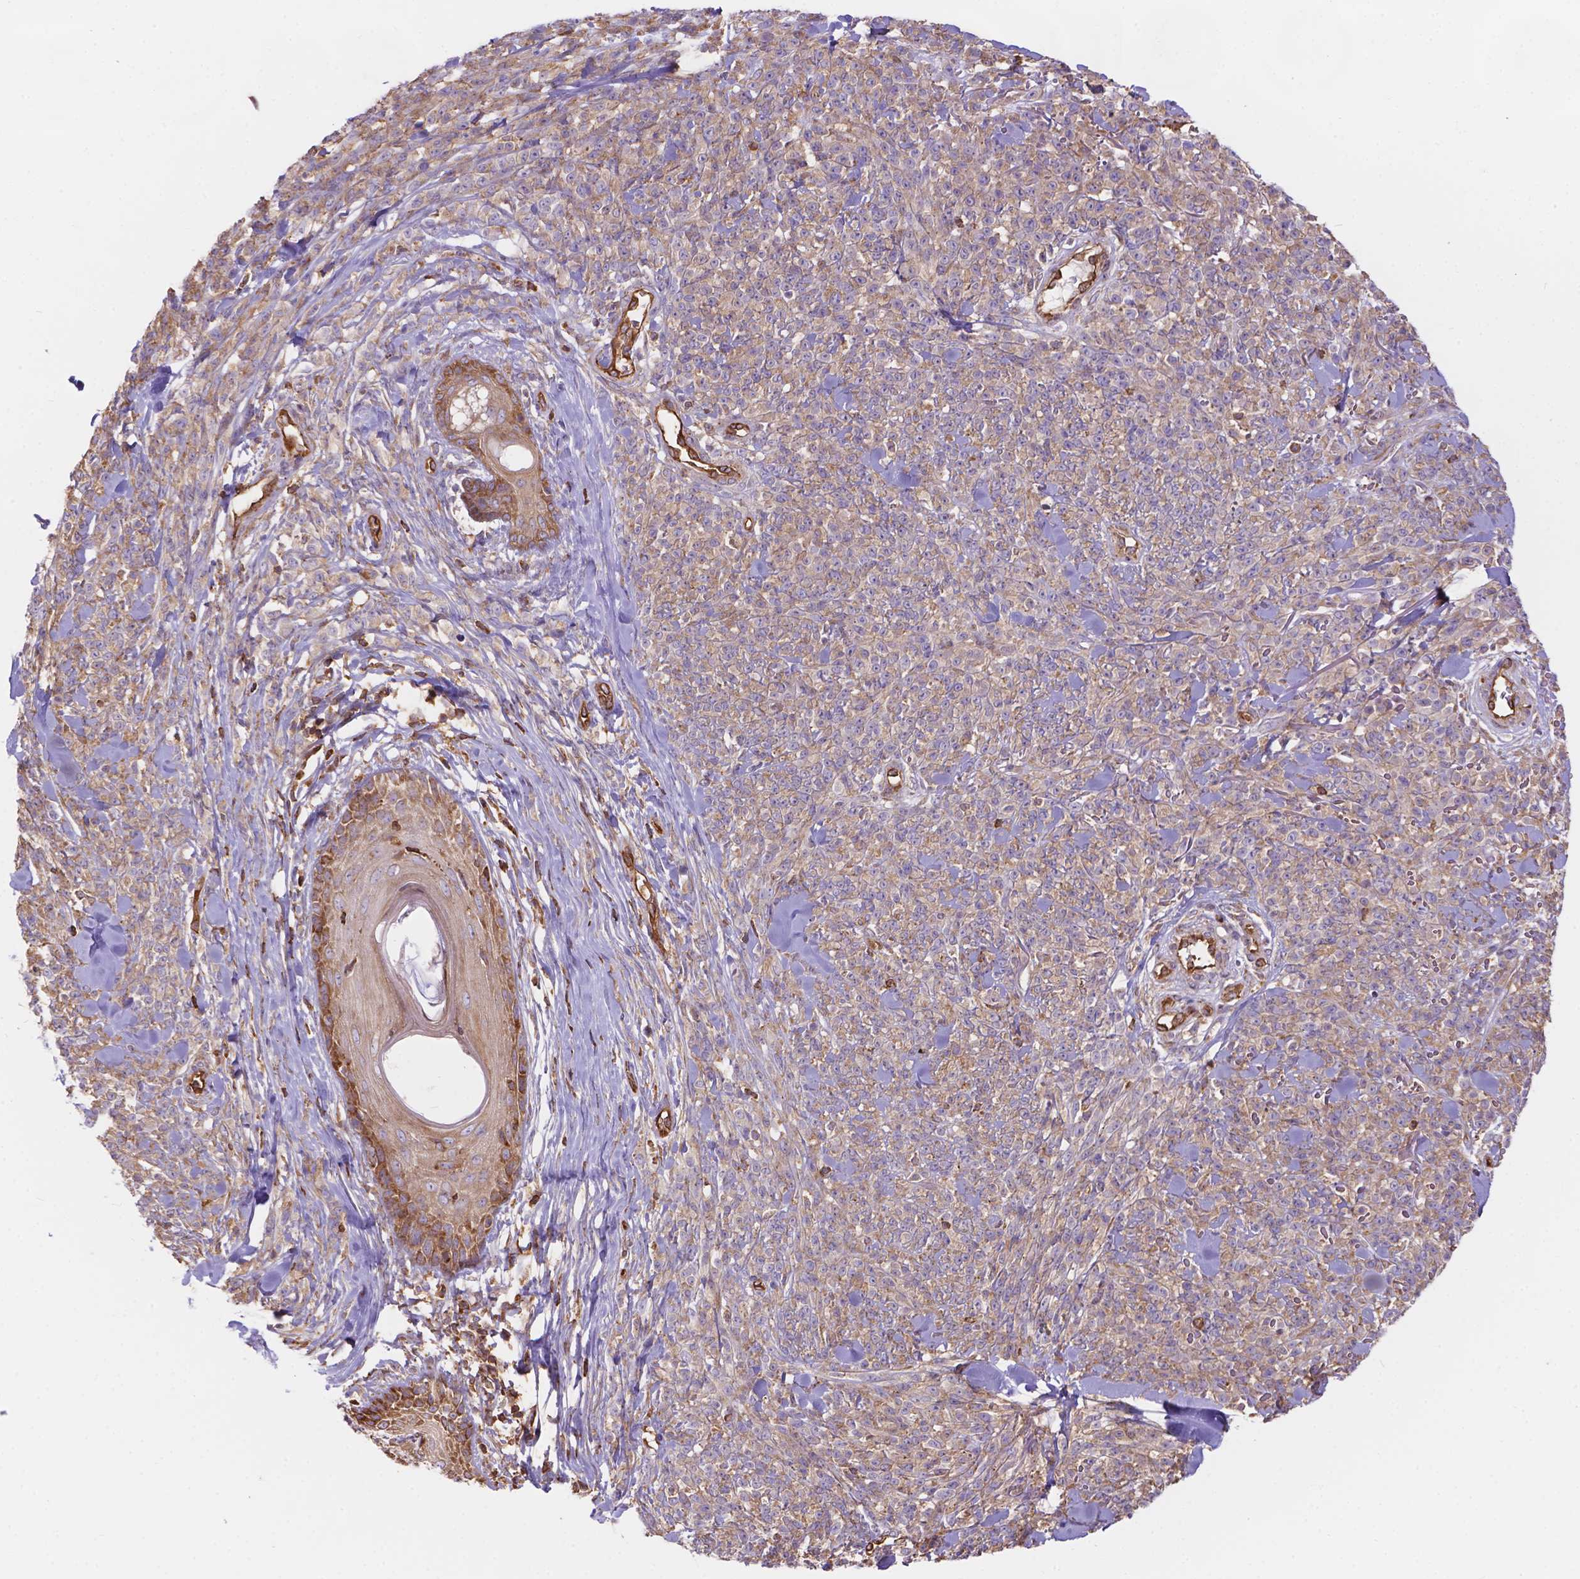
{"staining": {"intensity": "weak", "quantity": "25%-75%", "location": "cytoplasmic/membranous"}, "tissue": "melanoma", "cell_type": "Tumor cells", "image_type": "cancer", "snomed": [{"axis": "morphology", "description": "Malignant melanoma, NOS"}, {"axis": "topography", "description": "Skin"}, {"axis": "topography", "description": "Skin of trunk"}], "caption": "Malignant melanoma stained for a protein (brown) displays weak cytoplasmic/membranous positive positivity in about 25%-75% of tumor cells.", "gene": "DMWD", "patient": {"sex": "male", "age": 74}}